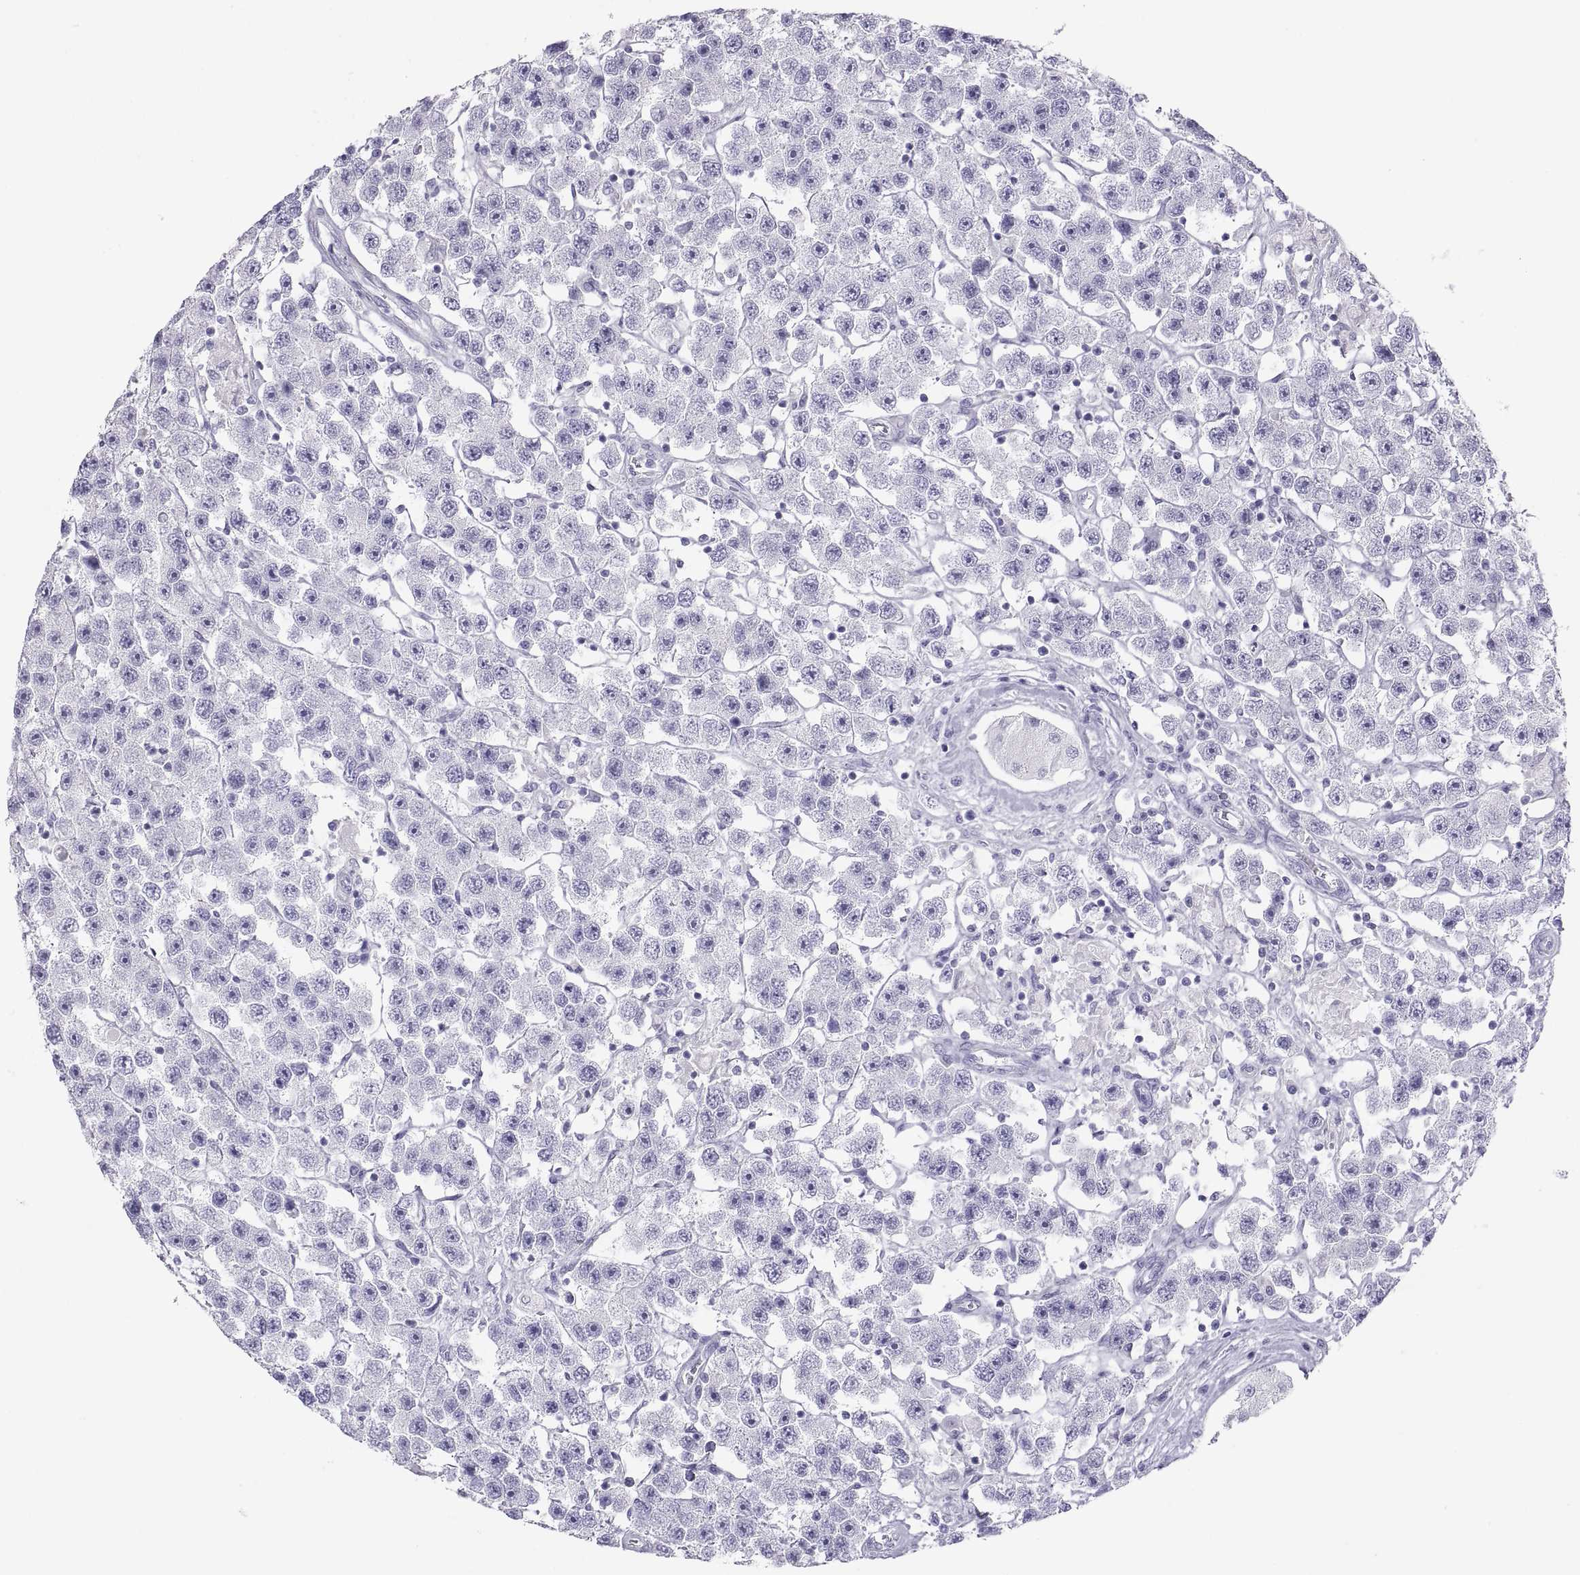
{"staining": {"intensity": "negative", "quantity": "none", "location": "none"}, "tissue": "testis cancer", "cell_type": "Tumor cells", "image_type": "cancer", "snomed": [{"axis": "morphology", "description": "Seminoma, NOS"}, {"axis": "topography", "description": "Testis"}], "caption": "Immunohistochemical staining of testis seminoma displays no significant positivity in tumor cells.", "gene": "SEMG1", "patient": {"sex": "male", "age": 45}}